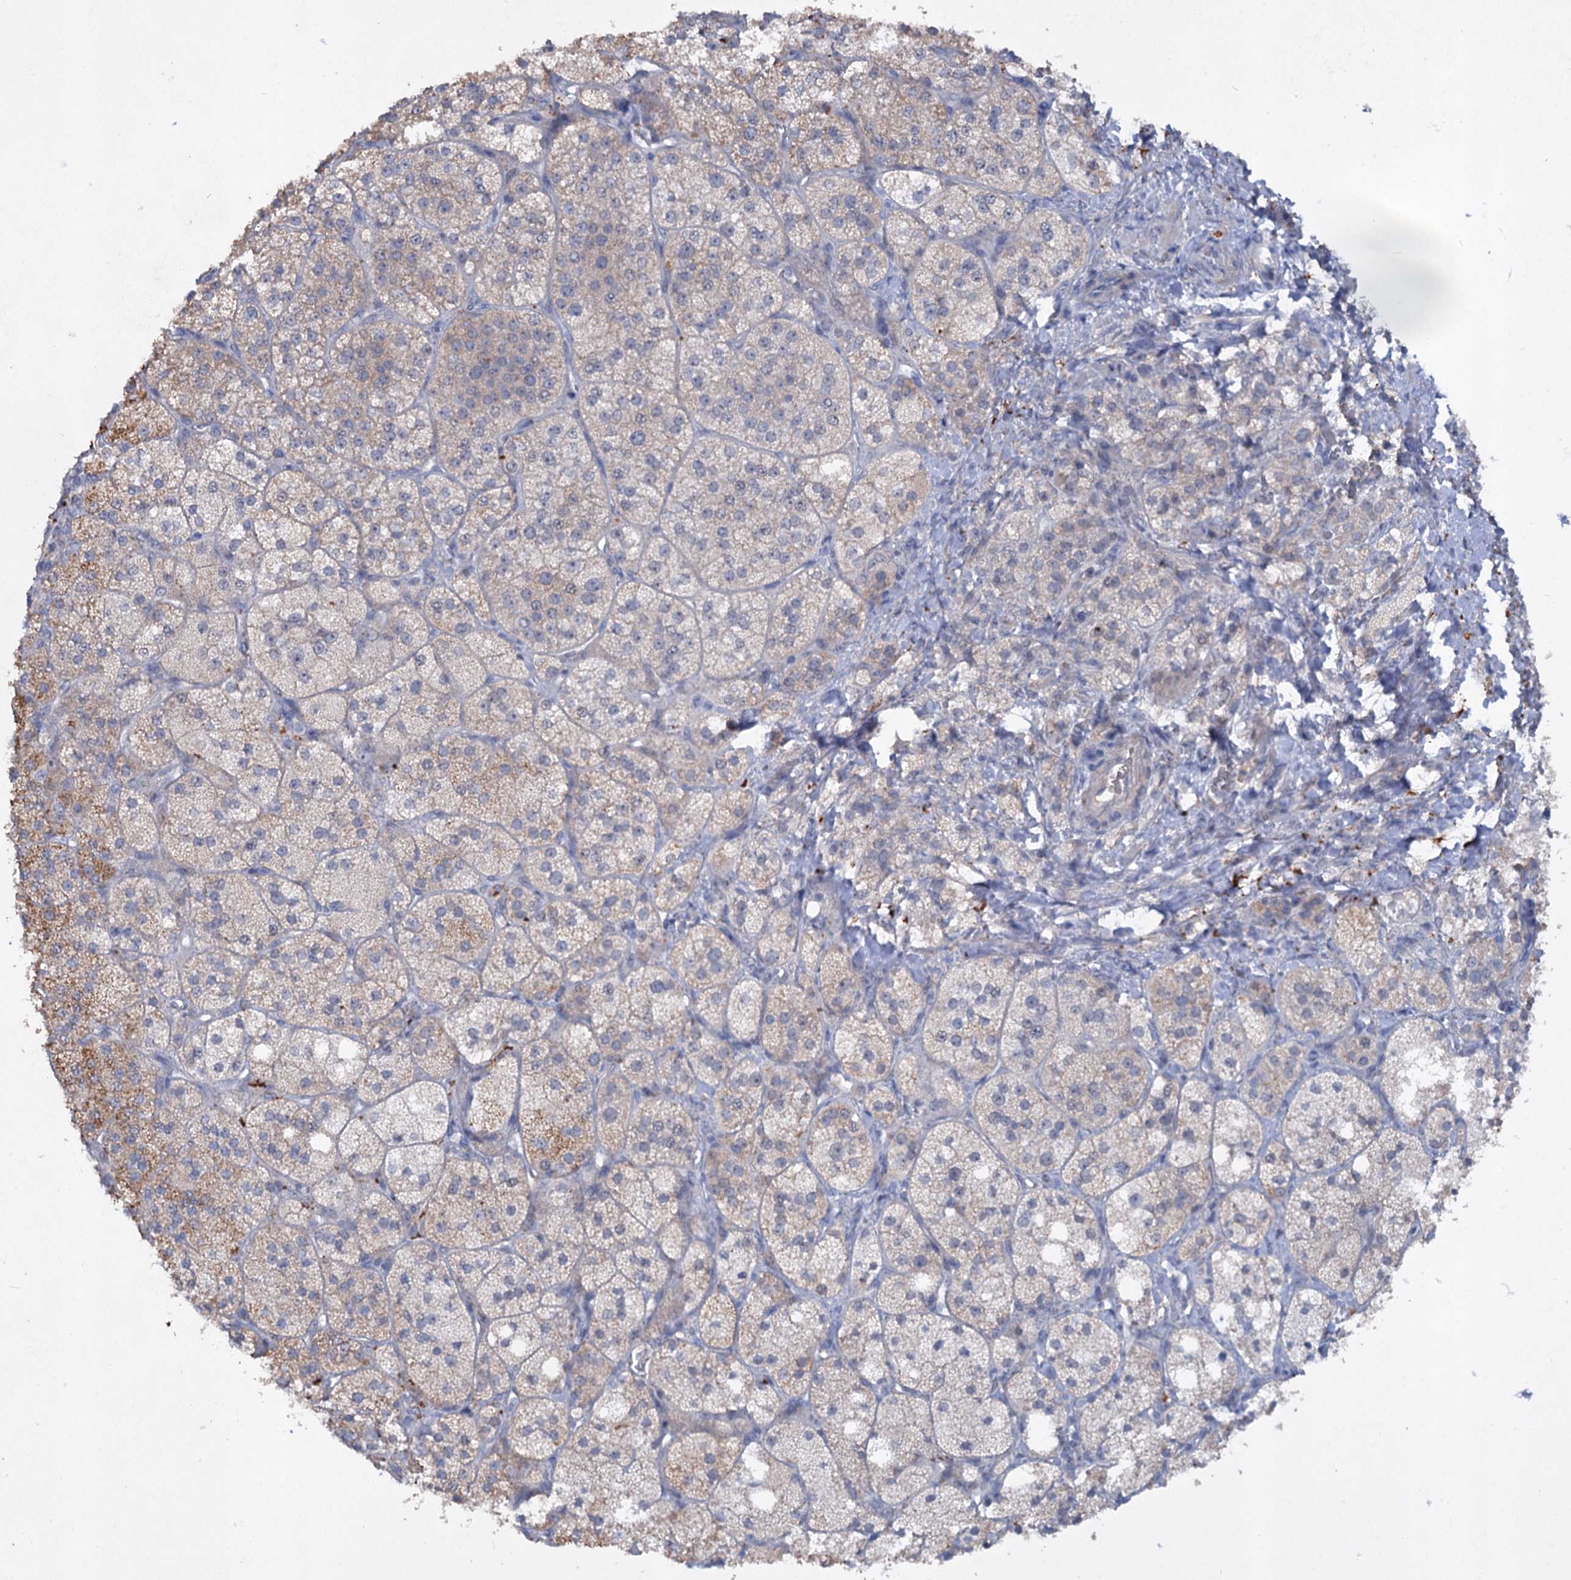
{"staining": {"intensity": "strong", "quantity": "<25%", "location": "cytoplasmic/membranous"}, "tissue": "adrenal gland", "cell_type": "Glandular cells", "image_type": "normal", "snomed": [{"axis": "morphology", "description": "Normal tissue, NOS"}, {"axis": "topography", "description": "Adrenal gland"}], "caption": "Strong cytoplasmic/membranous protein positivity is identified in about <25% of glandular cells in adrenal gland.", "gene": "ATP4A", "patient": {"sex": "male", "age": 61}}